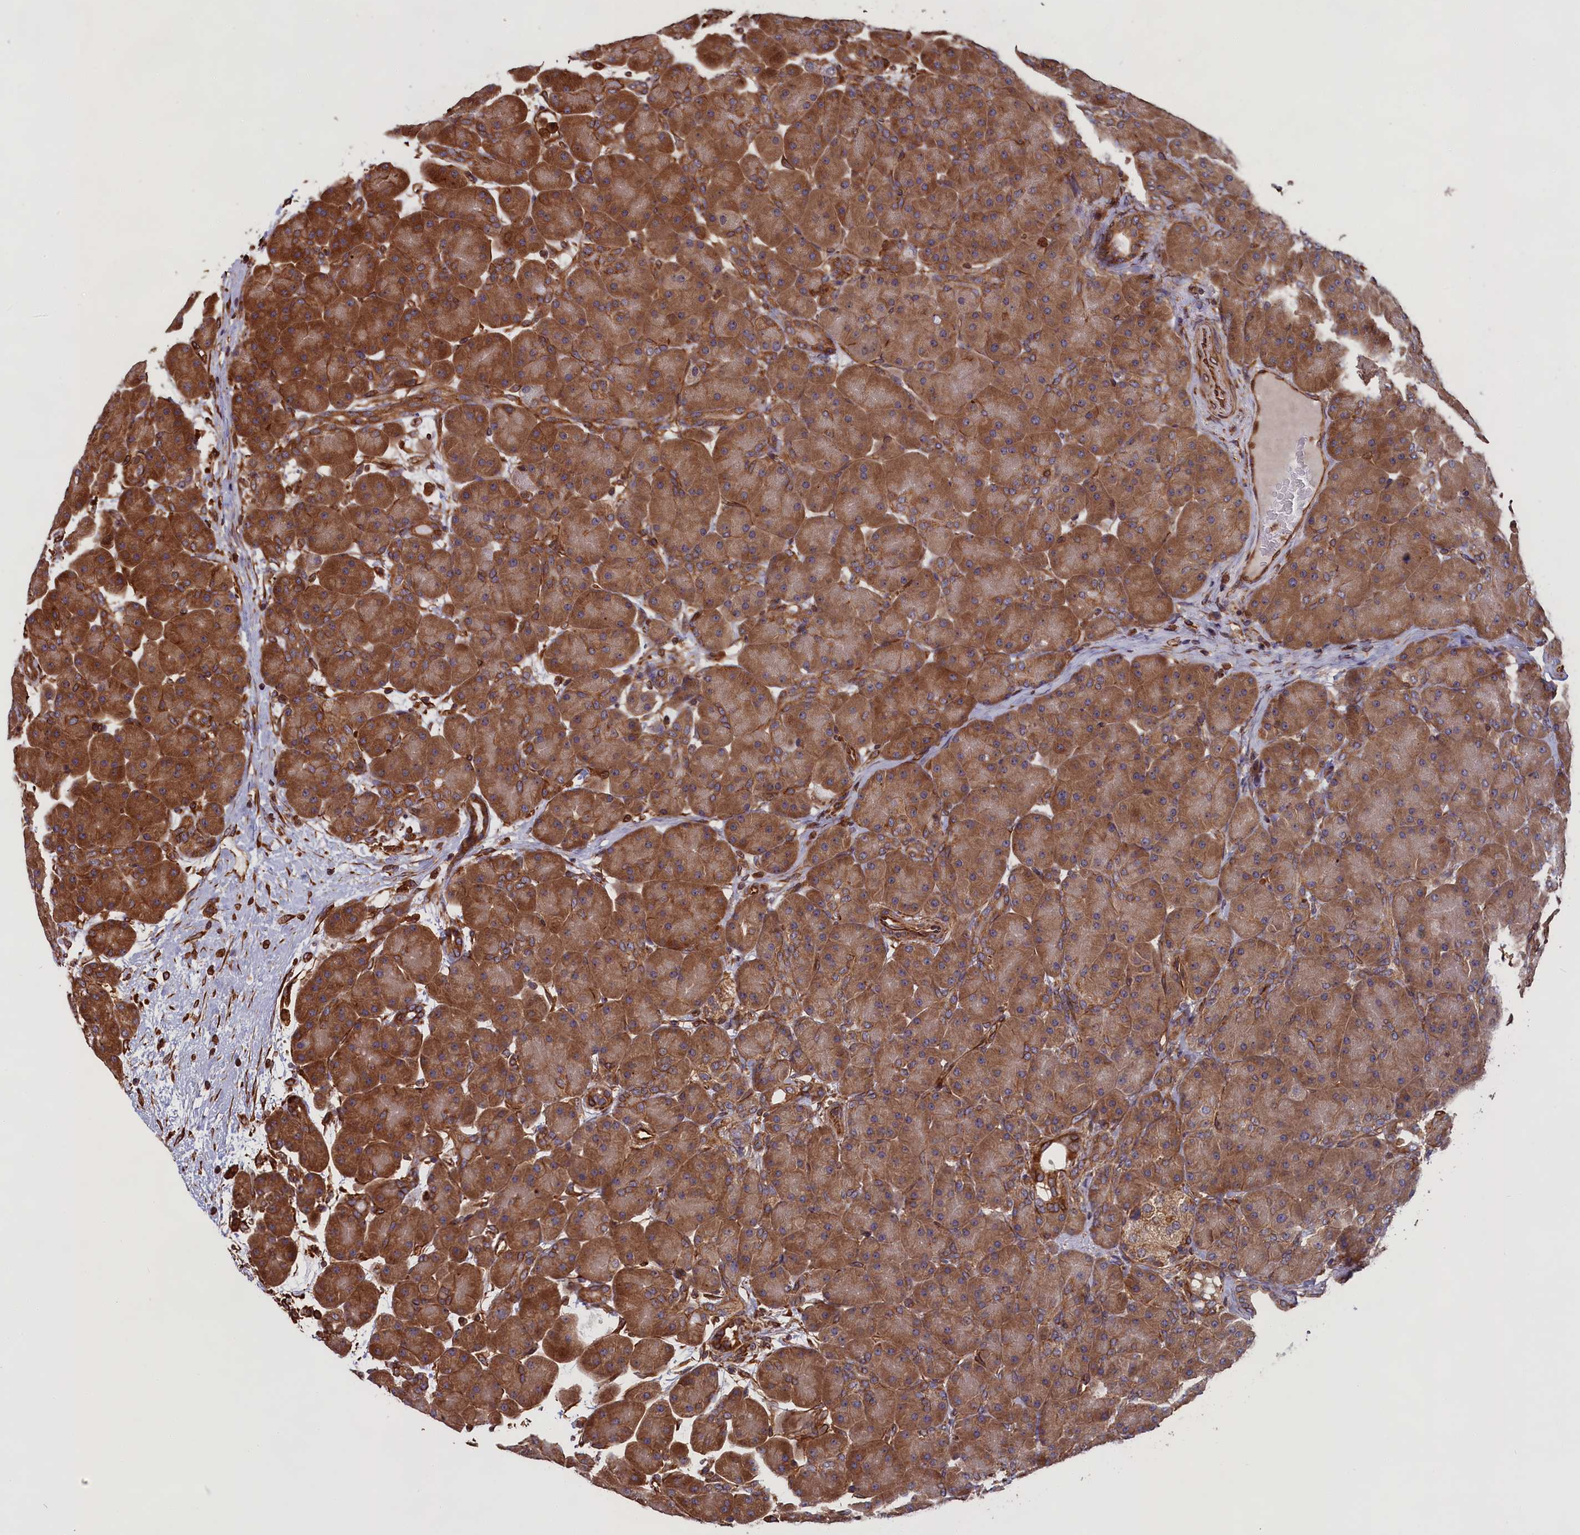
{"staining": {"intensity": "strong", "quantity": ">75%", "location": "cytoplasmic/membranous"}, "tissue": "pancreas", "cell_type": "Exocrine glandular cells", "image_type": "normal", "snomed": [{"axis": "morphology", "description": "Normal tissue, NOS"}, {"axis": "topography", "description": "Pancreas"}], "caption": "Human pancreas stained for a protein (brown) reveals strong cytoplasmic/membranous positive expression in about >75% of exocrine glandular cells.", "gene": "CCDC124", "patient": {"sex": "male", "age": 66}}